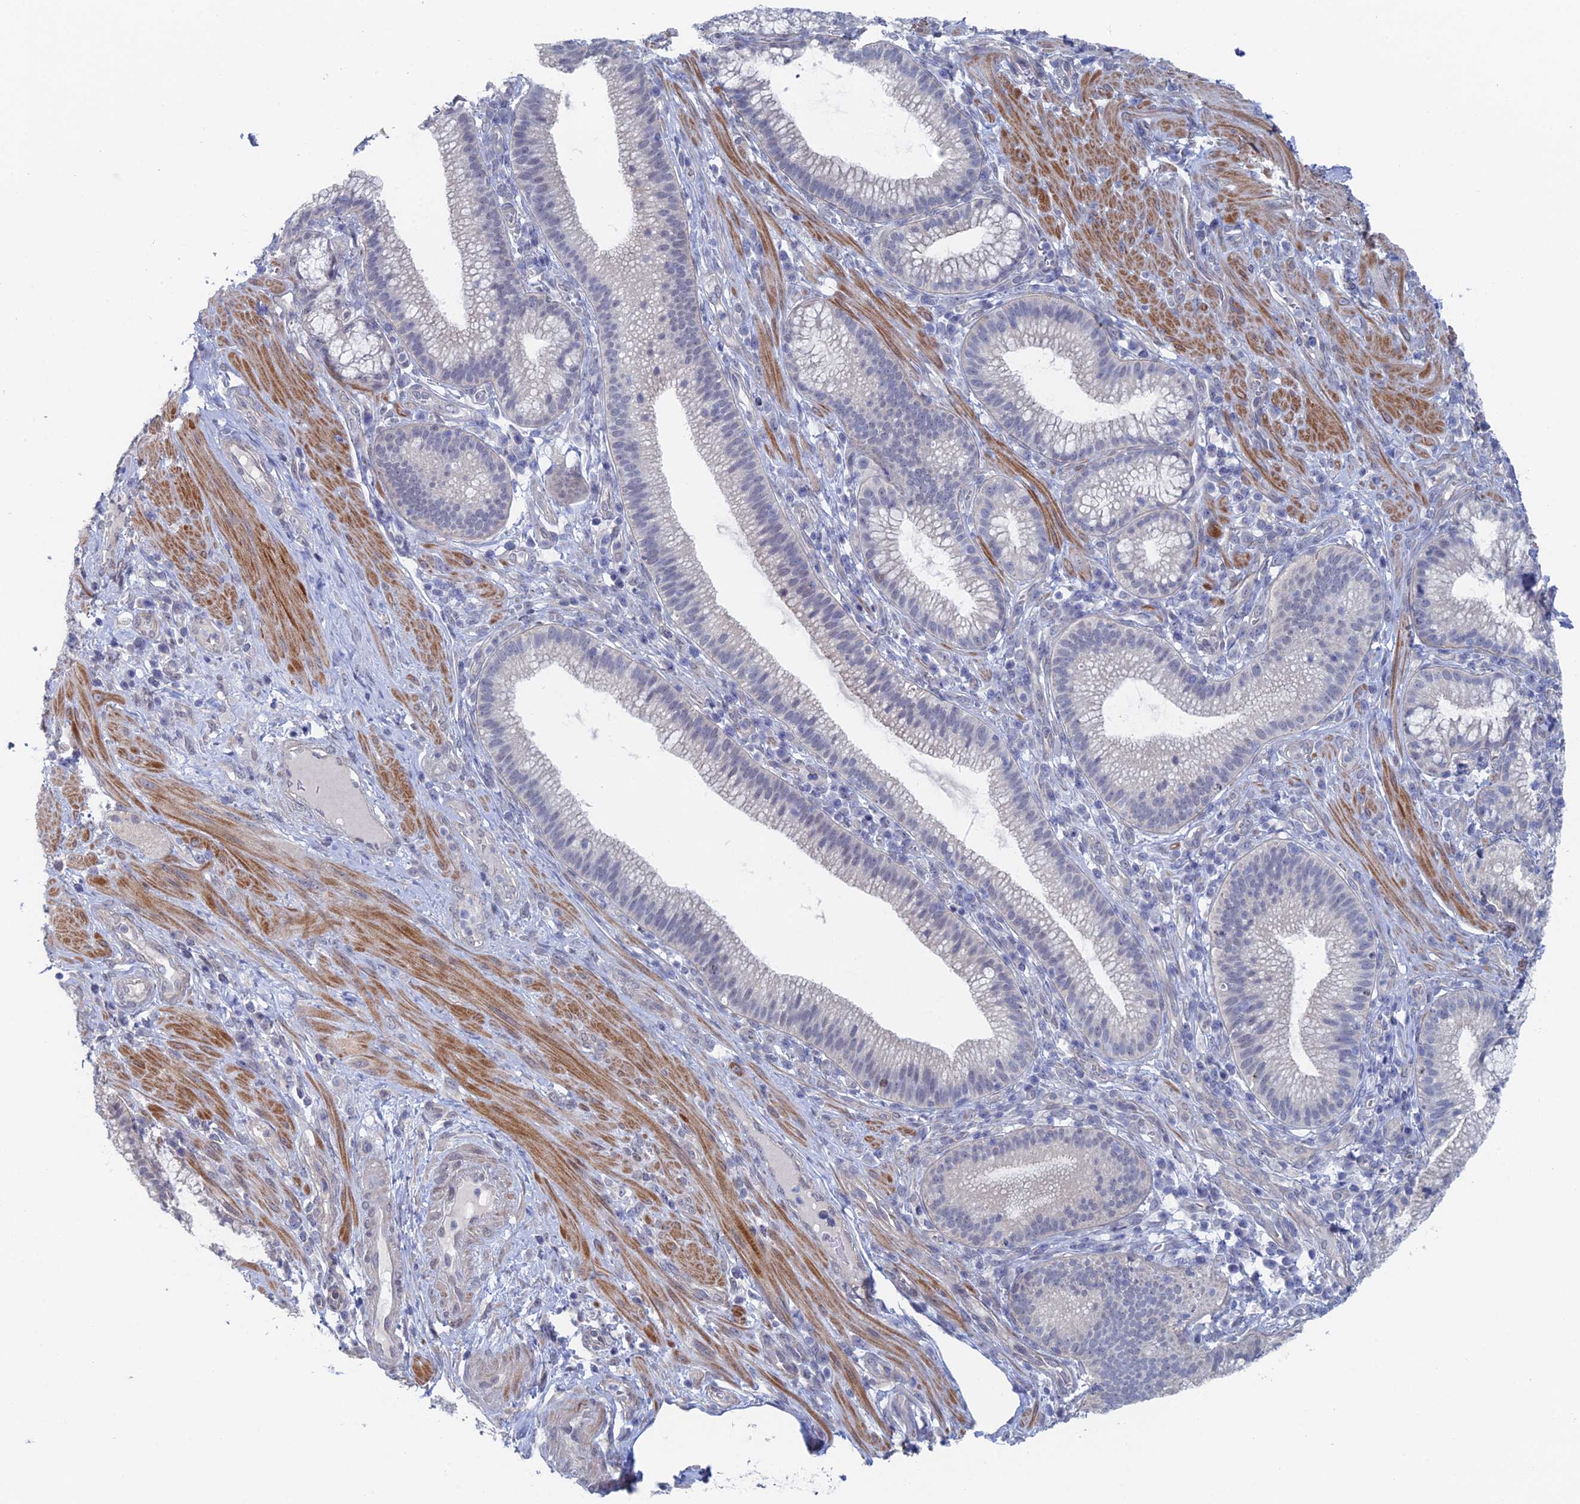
{"staining": {"intensity": "negative", "quantity": "none", "location": "none"}, "tissue": "pancreatic cancer", "cell_type": "Tumor cells", "image_type": "cancer", "snomed": [{"axis": "morphology", "description": "Adenocarcinoma, NOS"}, {"axis": "topography", "description": "Pancreas"}], "caption": "Pancreatic cancer (adenocarcinoma) stained for a protein using immunohistochemistry (IHC) exhibits no positivity tumor cells.", "gene": "GMNC", "patient": {"sex": "male", "age": 72}}